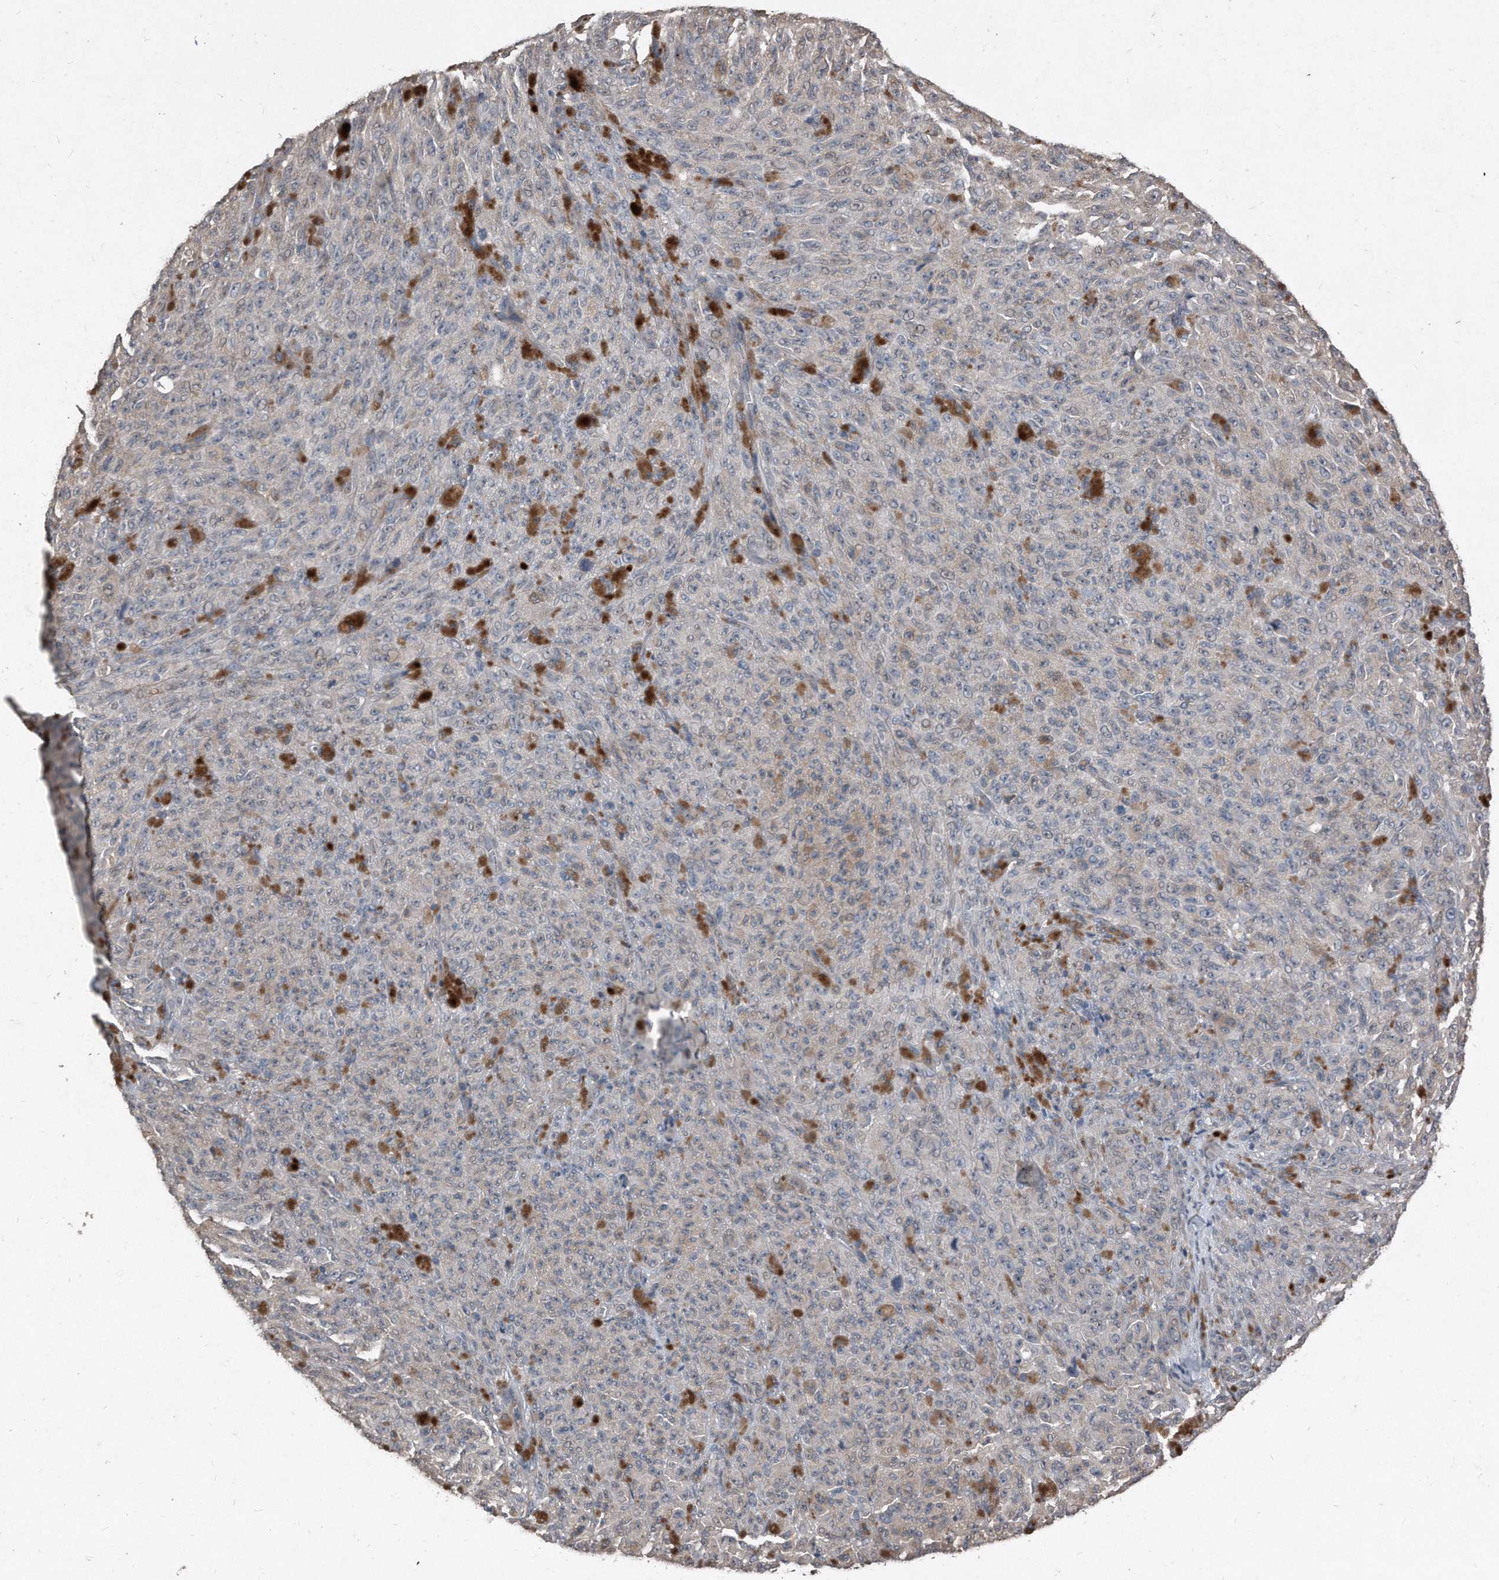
{"staining": {"intensity": "negative", "quantity": "none", "location": "none"}, "tissue": "melanoma", "cell_type": "Tumor cells", "image_type": "cancer", "snomed": [{"axis": "morphology", "description": "Malignant melanoma, NOS"}, {"axis": "topography", "description": "Skin"}], "caption": "Immunohistochemistry (IHC) of human melanoma reveals no positivity in tumor cells. (Brightfield microscopy of DAB immunohistochemistry at high magnification).", "gene": "ANKRD10", "patient": {"sex": "female", "age": 82}}